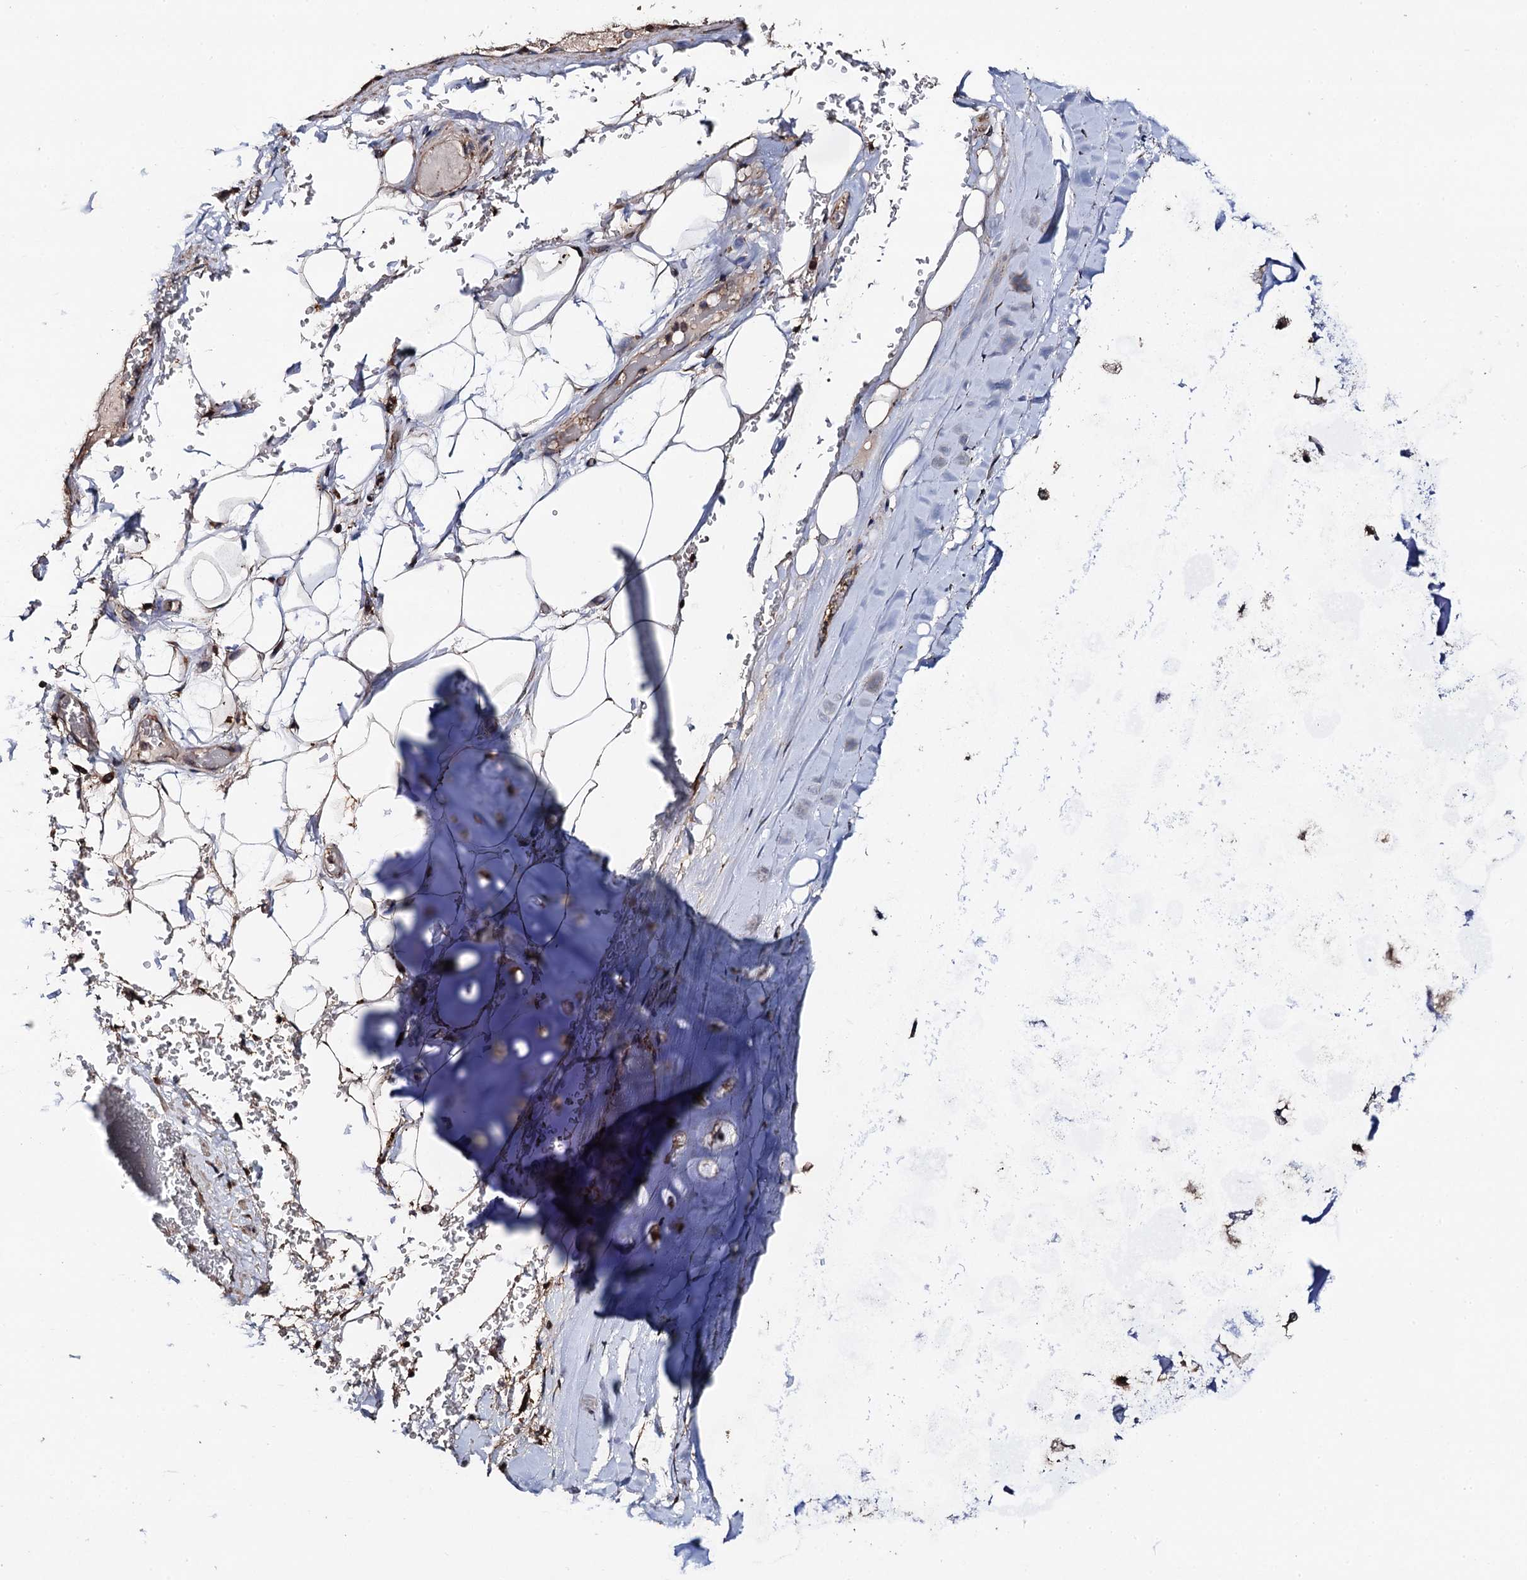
{"staining": {"intensity": "weak", "quantity": ">75%", "location": "cytoplasmic/membranous"}, "tissue": "adipose tissue", "cell_type": "Adipocytes", "image_type": "normal", "snomed": [{"axis": "morphology", "description": "Normal tissue, NOS"}, {"axis": "topography", "description": "Bronchus"}], "caption": "Adipocytes show low levels of weak cytoplasmic/membranous staining in approximately >75% of cells in normal human adipose tissue.", "gene": "PPTC7", "patient": {"sex": "male", "age": 66}}